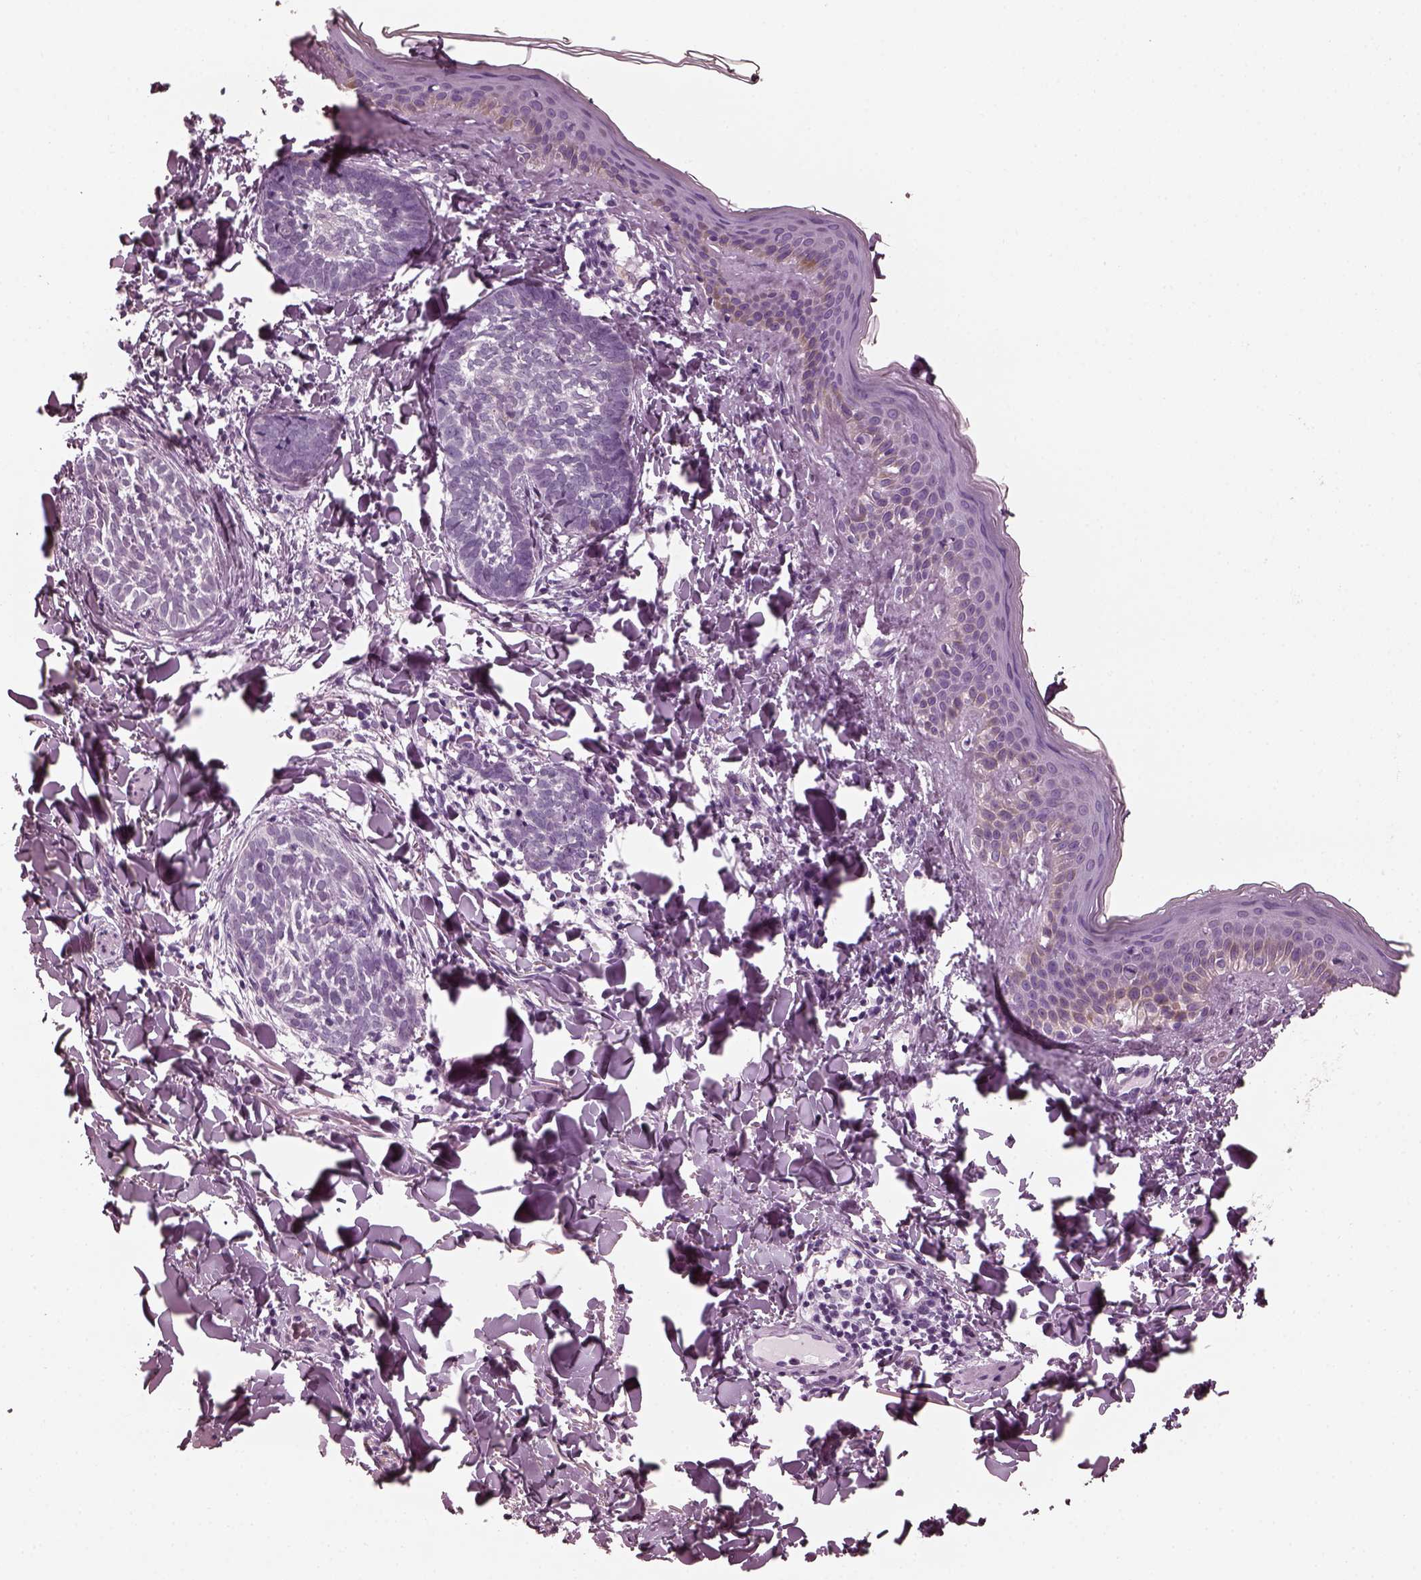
{"staining": {"intensity": "negative", "quantity": "none", "location": "none"}, "tissue": "skin cancer", "cell_type": "Tumor cells", "image_type": "cancer", "snomed": [{"axis": "morphology", "description": "Normal tissue, NOS"}, {"axis": "morphology", "description": "Basal cell carcinoma"}, {"axis": "topography", "description": "Skin"}], "caption": "Immunohistochemistry (IHC) of human skin cancer demonstrates no staining in tumor cells. (Brightfield microscopy of DAB immunohistochemistry at high magnification).", "gene": "GRM6", "patient": {"sex": "male", "age": 46}}